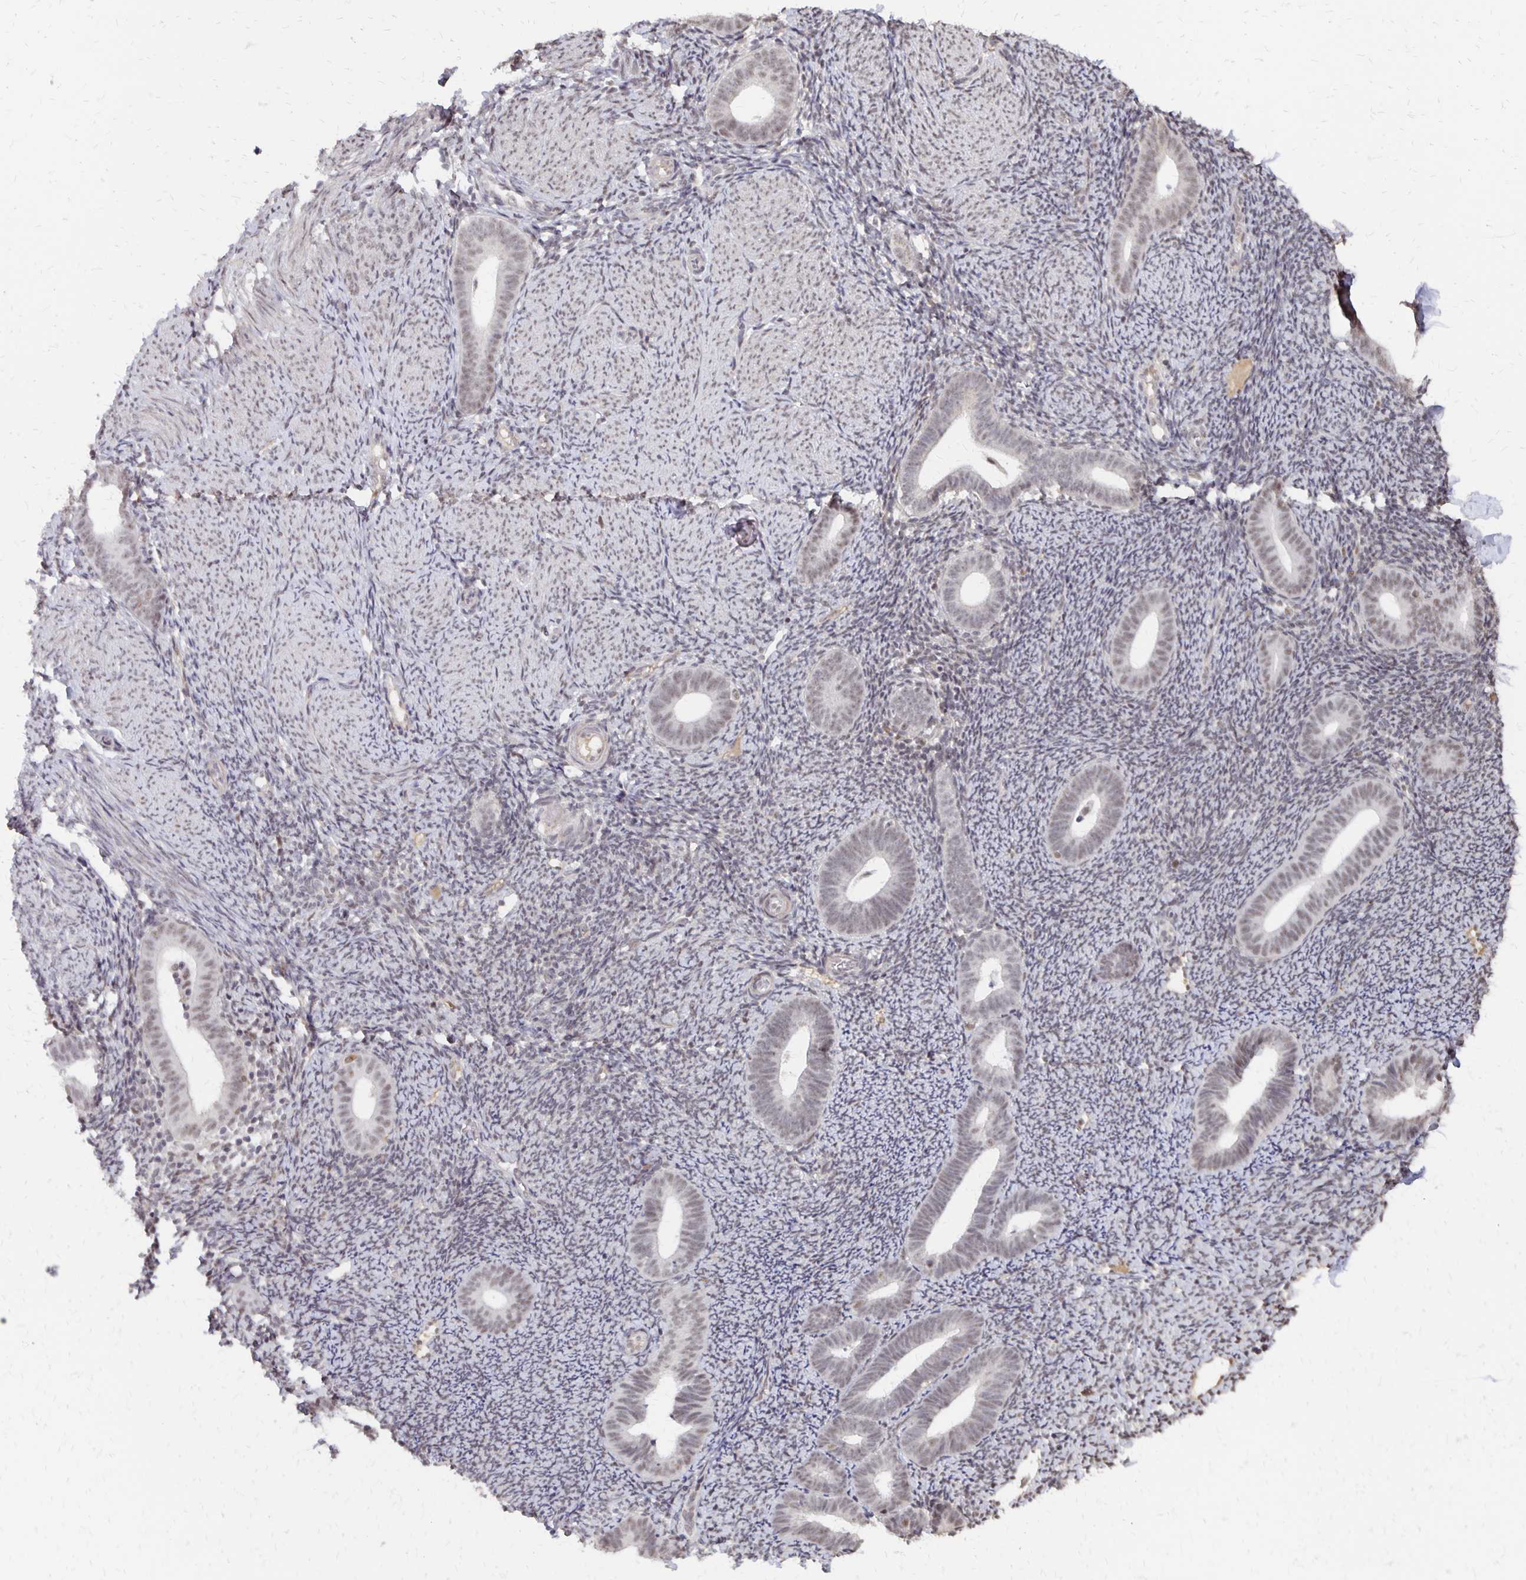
{"staining": {"intensity": "weak", "quantity": "<25%", "location": "nuclear"}, "tissue": "endometrium", "cell_type": "Cells in endometrial stroma", "image_type": "normal", "snomed": [{"axis": "morphology", "description": "Normal tissue, NOS"}, {"axis": "topography", "description": "Endometrium"}], "caption": "Immunohistochemical staining of benign human endometrium exhibits no significant positivity in cells in endometrial stroma. (DAB immunohistochemistry, high magnification).", "gene": "CLASRP", "patient": {"sex": "female", "age": 39}}